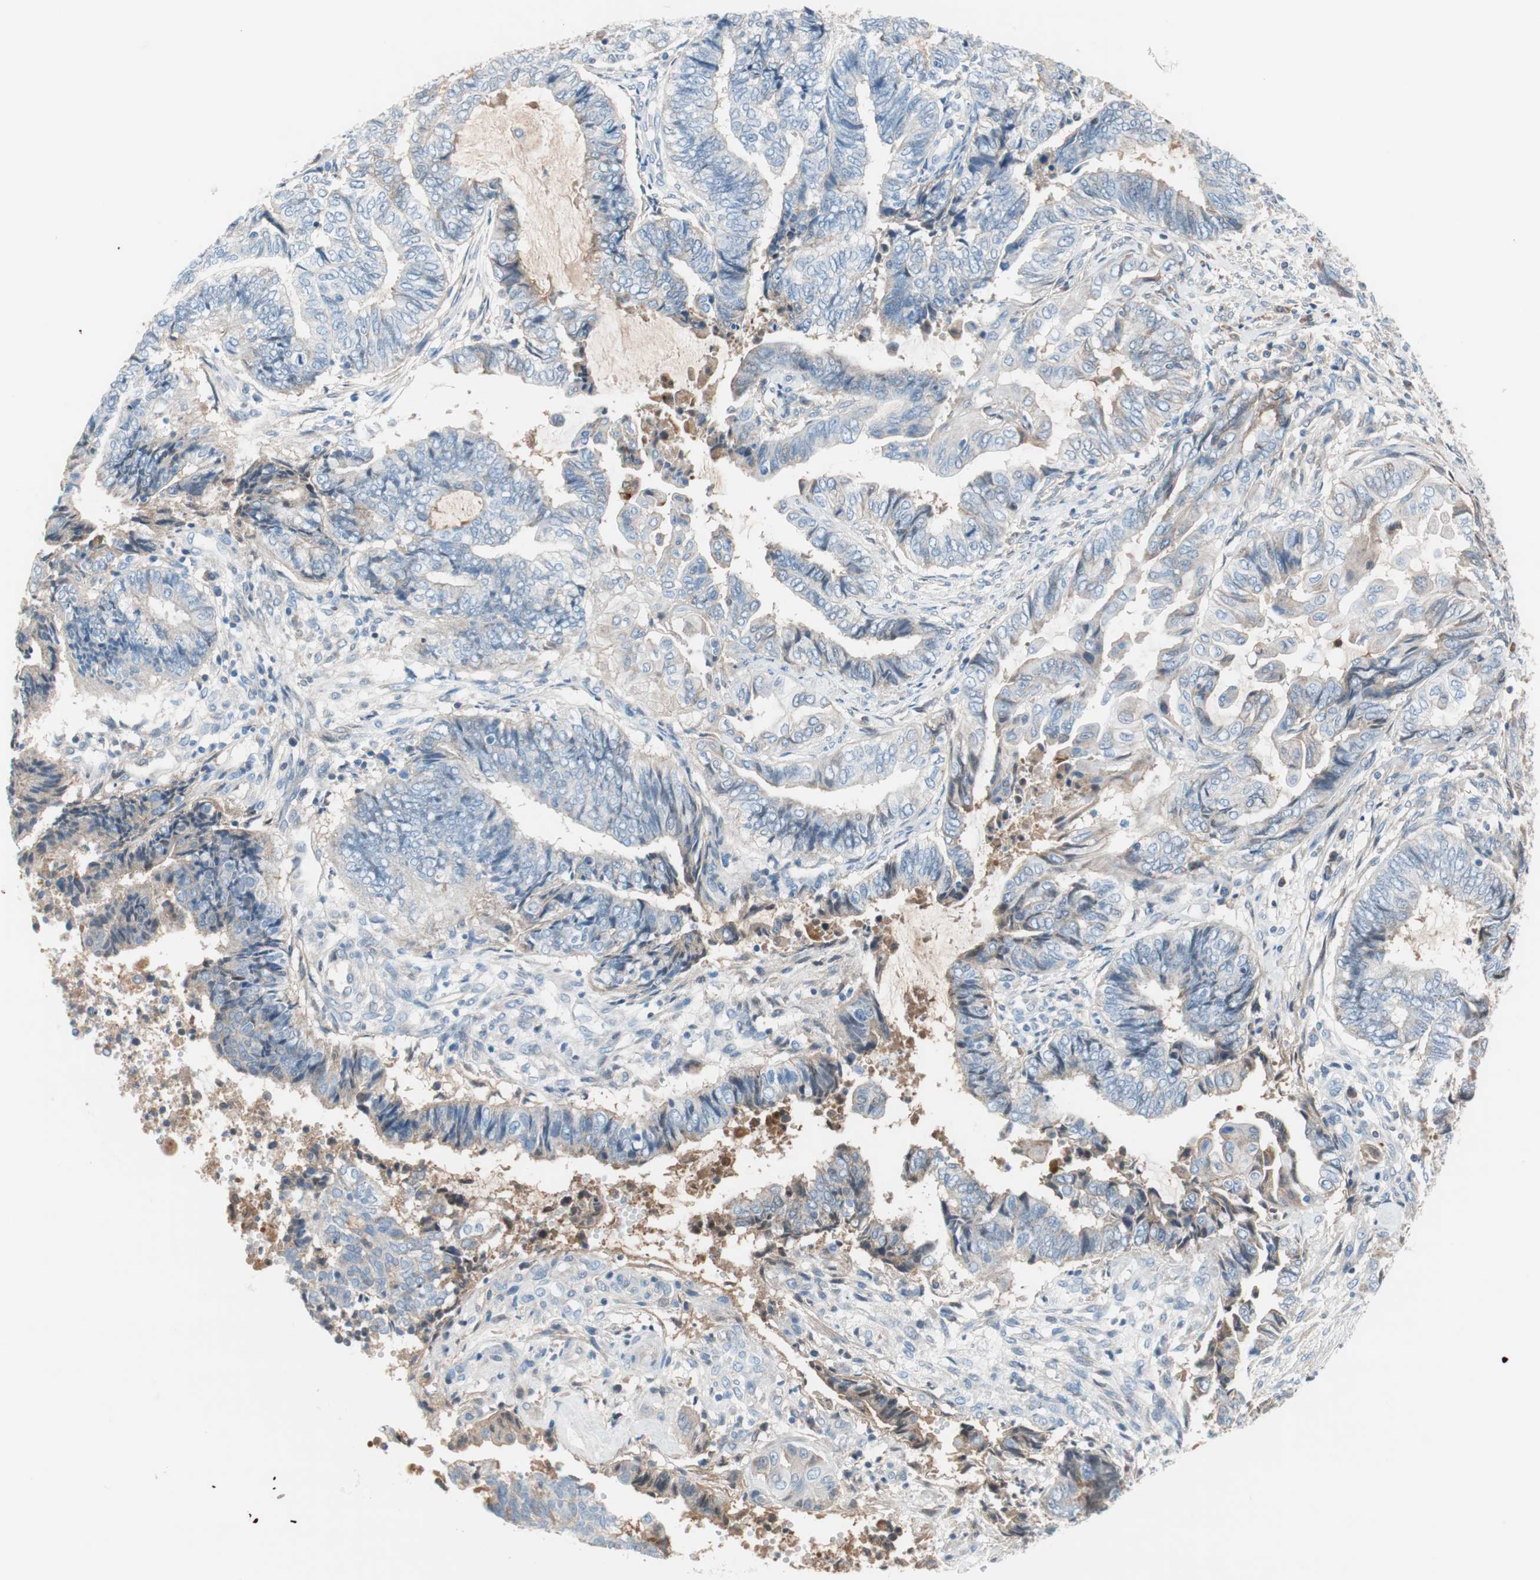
{"staining": {"intensity": "negative", "quantity": "none", "location": "none"}, "tissue": "endometrial cancer", "cell_type": "Tumor cells", "image_type": "cancer", "snomed": [{"axis": "morphology", "description": "Adenocarcinoma, NOS"}, {"axis": "topography", "description": "Uterus"}, {"axis": "topography", "description": "Endometrium"}], "caption": "Adenocarcinoma (endometrial) was stained to show a protein in brown. There is no significant staining in tumor cells.", "gene": "RBP4", "patient": {"sex": "female", "age": 70}}